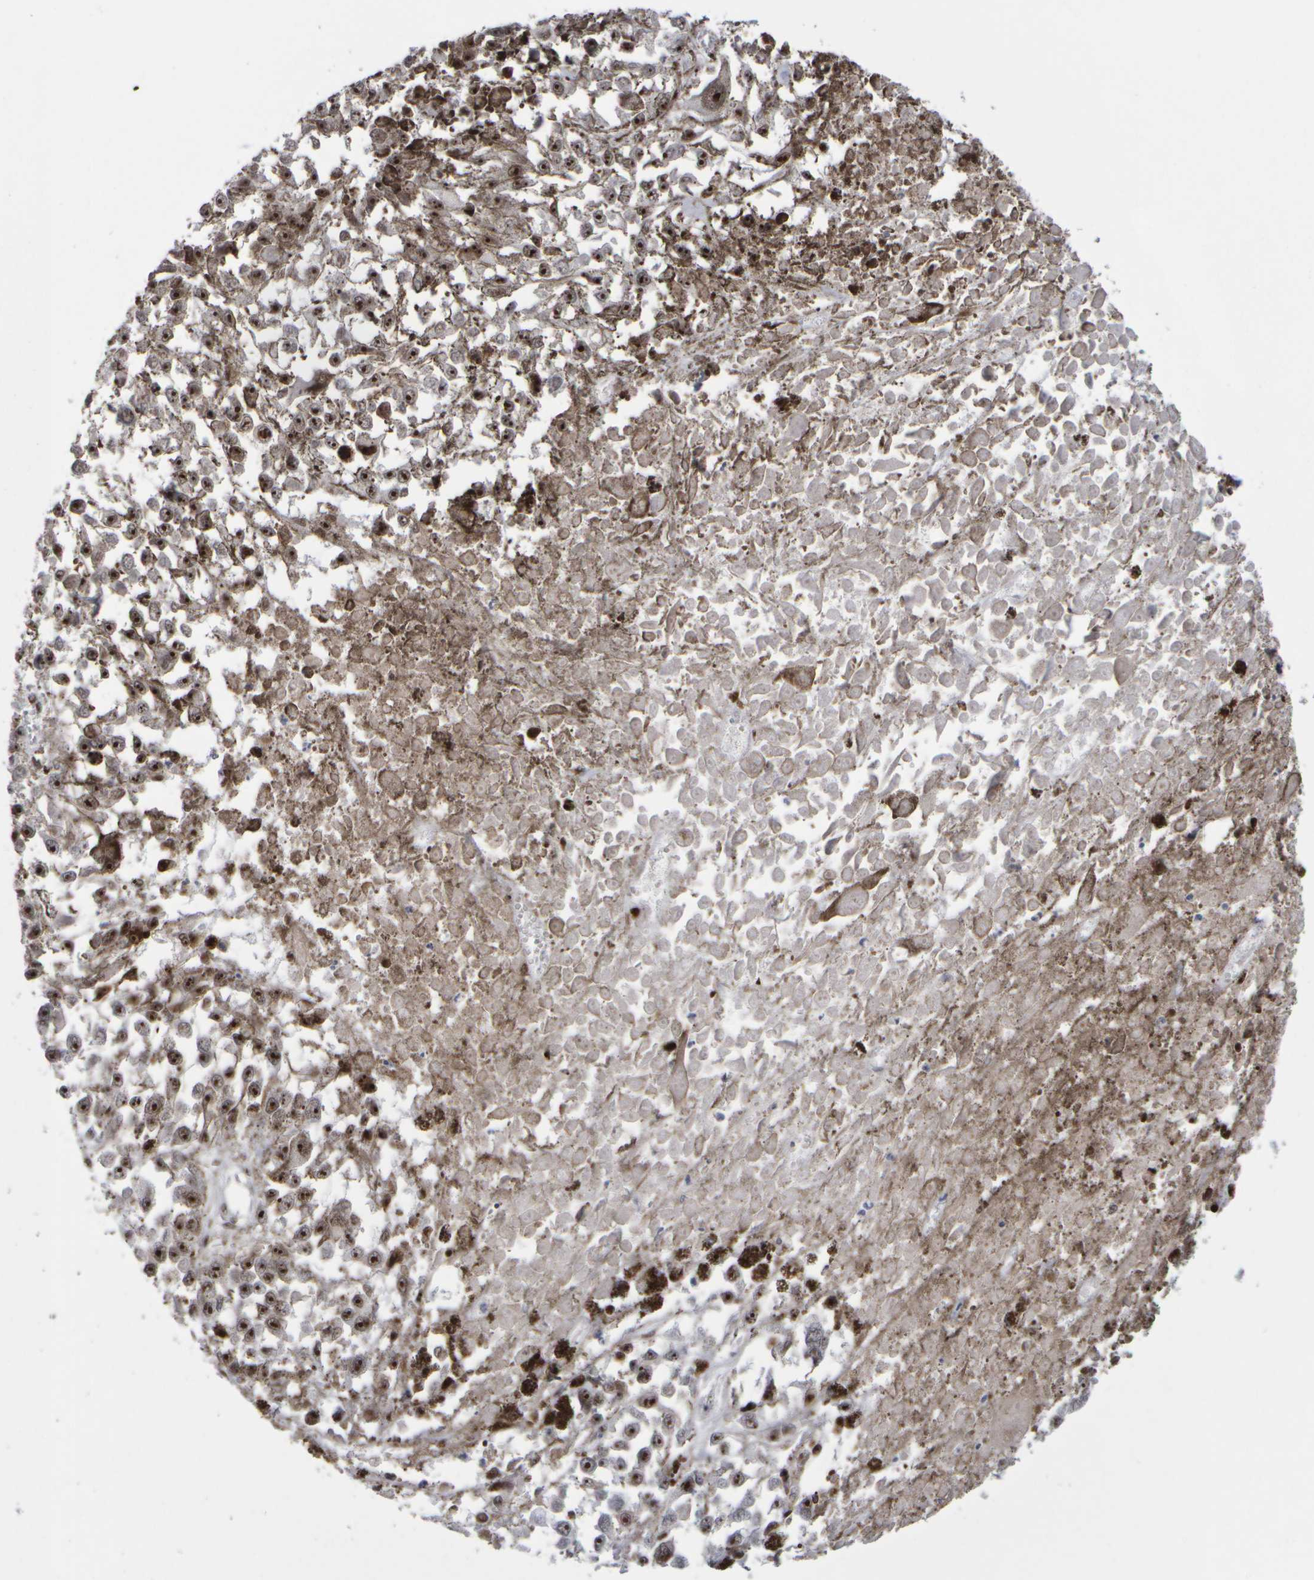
{"staining": {"intensity": "moderate", "quantity": ">75%", "location": "nuclear"}, "tissue": "melanoma", "cell_type": "Tumor cells", "image_type": "cancer", "snomed": [{"axis": "morphology", "description": "Malignant melanoma, Metastatic site"}, {"axis": "topography", "description": "Lymph node"}], "caption": "Moderate nuclear positivity is appreciated in approximately >75% of tumor cells in malignant melanoma (metastatic site).", "gene": "SURF6", "patient": {"sex": "male", "age": 59}}